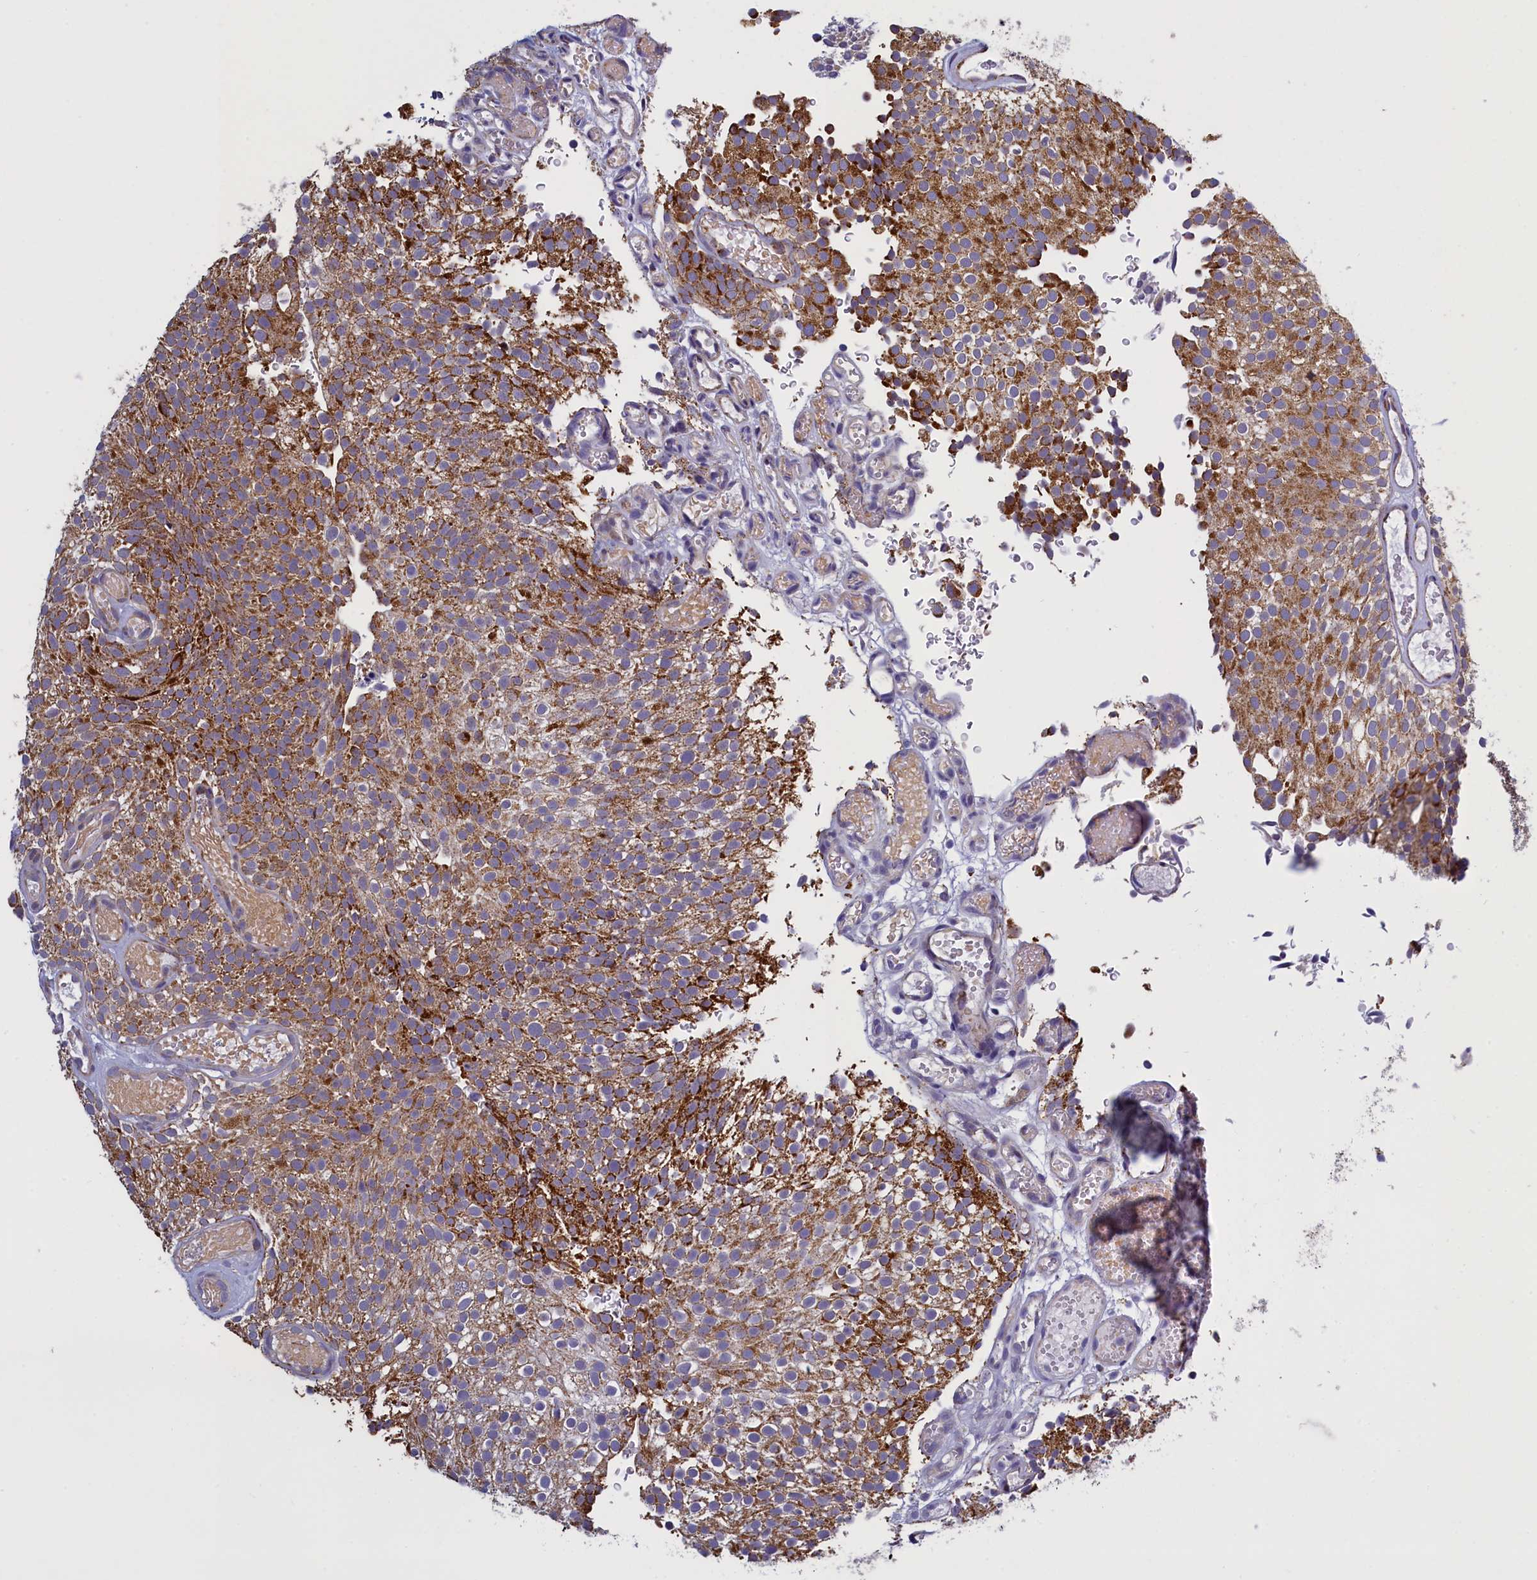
{"staining": {"intensity": "moderate", "quantity": ">75%", "location": "cytoplasmic/membranous"}, "tissue": "urothelial cancer", "cell_type": "Tumor cells", "image_type": "cancer", "snomed": [{"axis": "morphology", "description": "Urothelial carcinoma, Low grade"}, {"axis": "topography", "description": "Urinary bladder"}], "caption": "A brown stain highlights moderate cytoplasmic/membranous positivity of a protein in urothelial carcinoma (low-grade) tumor cells. (Stains: DAB in brown, nuclei in blue, Microscopy: brightfield microscopy at high magnification).", "gene": "IFT122", "patient": {"sex": "male", "age": 78}}